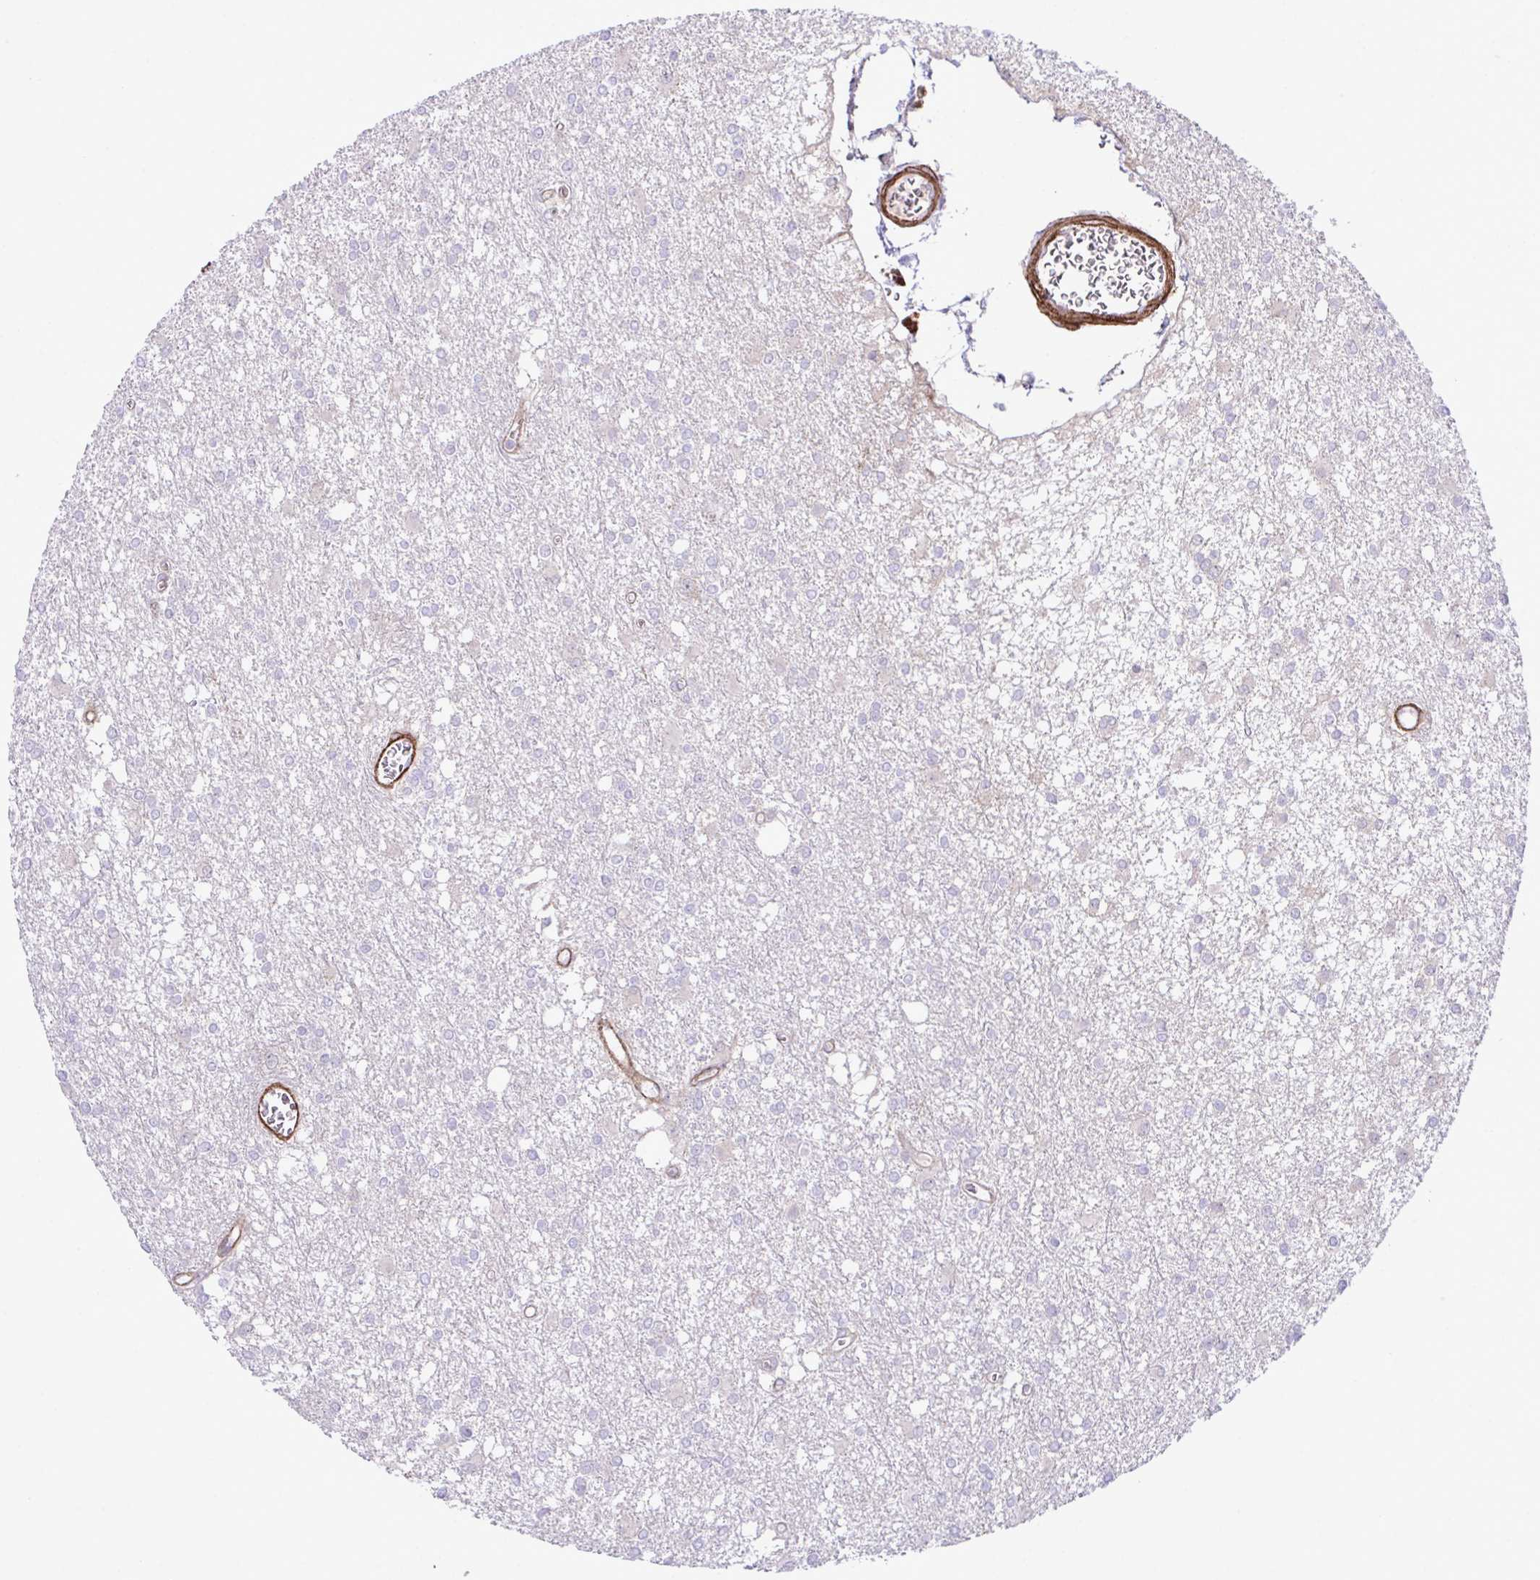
{"staining": {"intensity": "negative", "quantity": "none", "location": "none"}, "tissue": "glioma", "cell_type": "Tumor cells", "image_type": "cancer", "snomed": [{"axis": "morphology", "description": "Glioma, malignant, High grade"}, {"axis": "topography", "description": "Brain"}], "caption": "This is an immunohistochemistry (IHC) micrograph of high-grade glioma (malignant). There is no expression in tumor cells.", "gene": "SYNPO2L", "patient": {"sex": "male", "age": 48}}